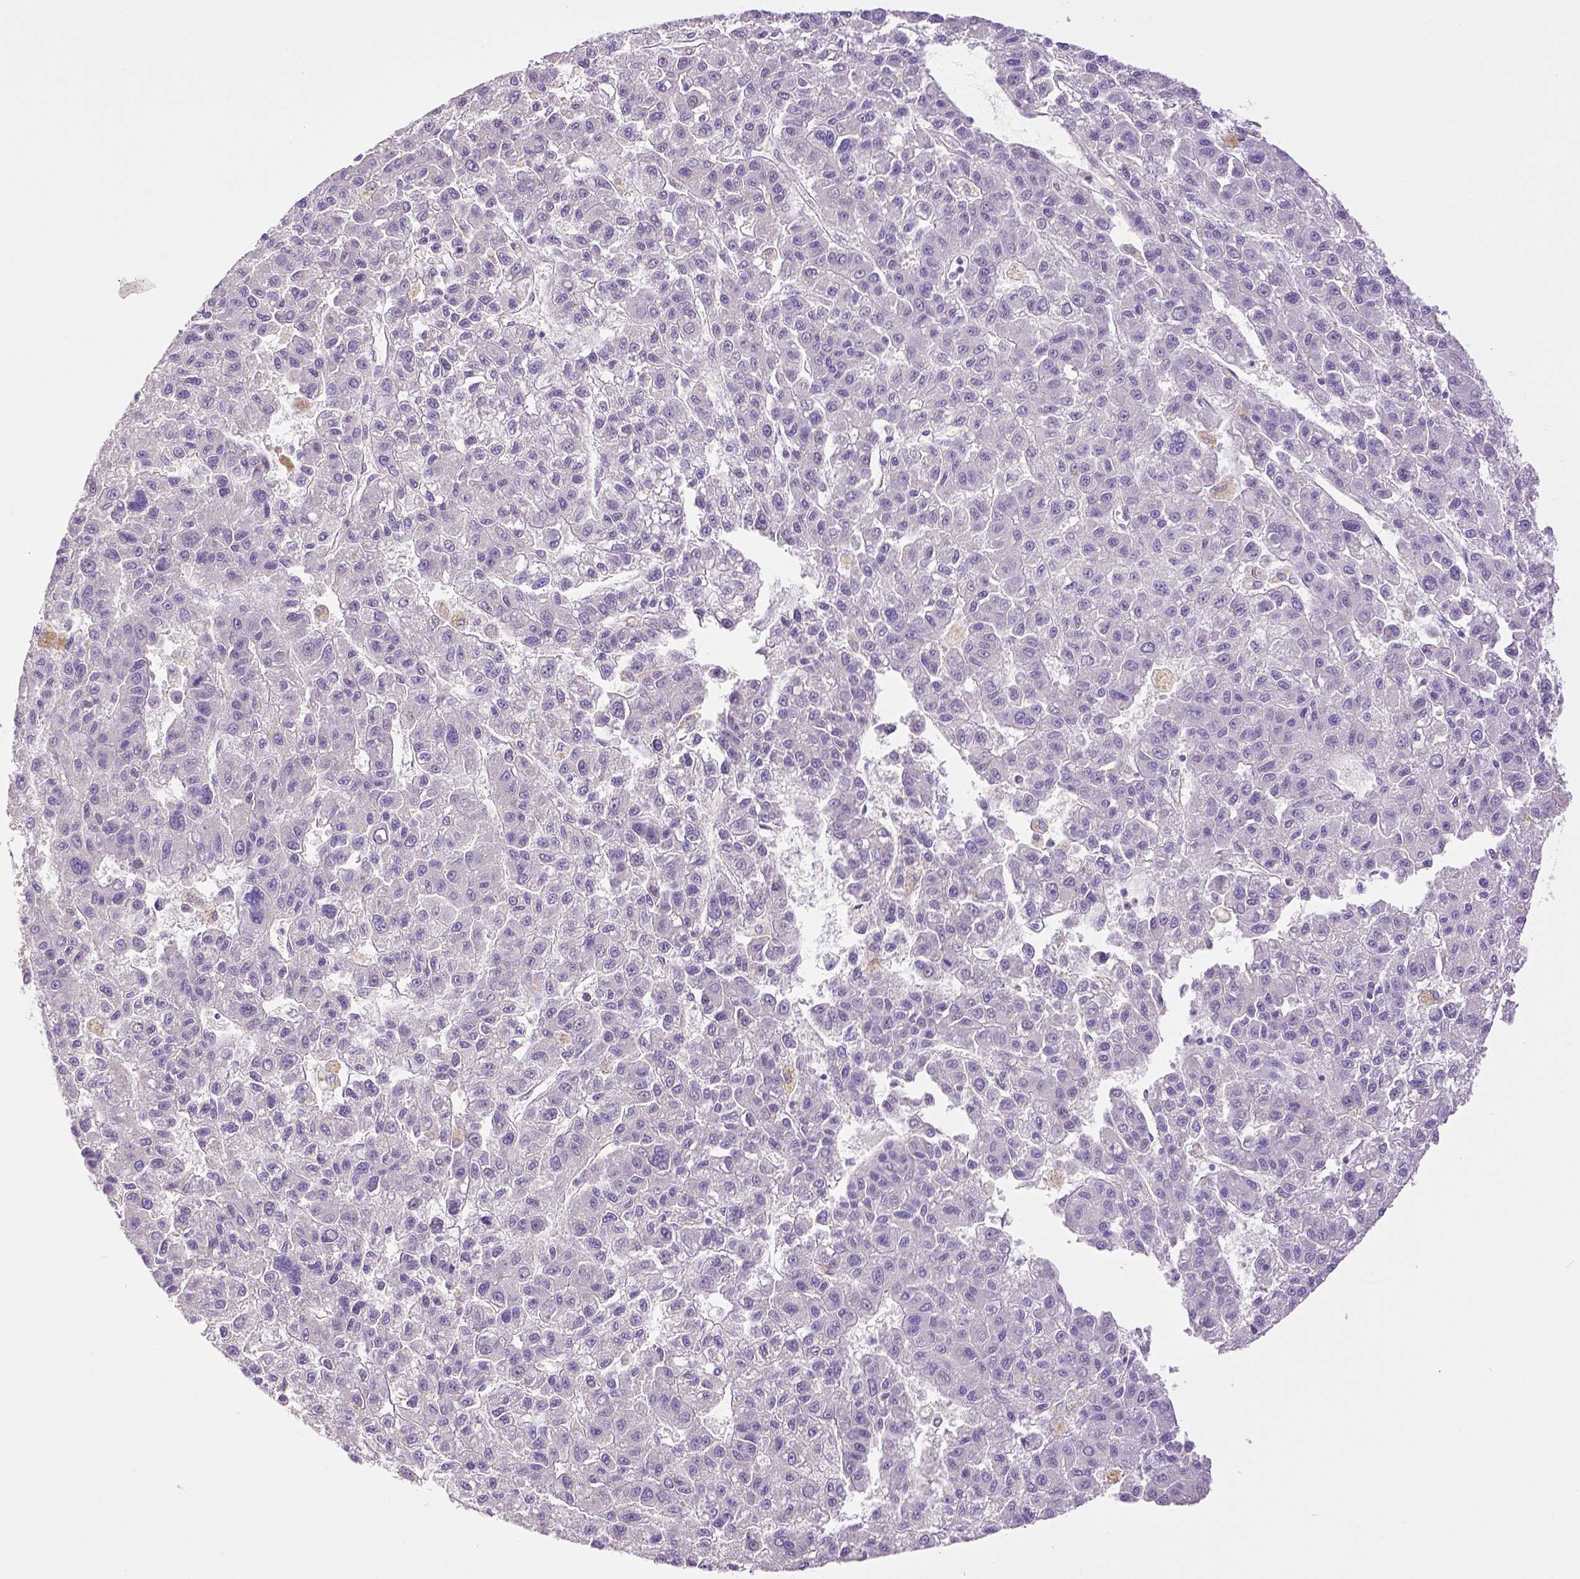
{"staining": {"intensity": "negative", "quantity": "none", "location": "none"}, "tissue": "liver cancer", "cell_type": "Tumor cells", "image_type": "cancer", "snomed": [{"axis": "morphology", "description": "Carcinoma, Hepatocellular, NOS"}, {"axis": "topography", "description": "Liver"}], "caption": "The image demonstrates no significant staining in tumor cells of liver cancer.", "gene": "THY1", "patient": {"sex": "male", "age": 70}}